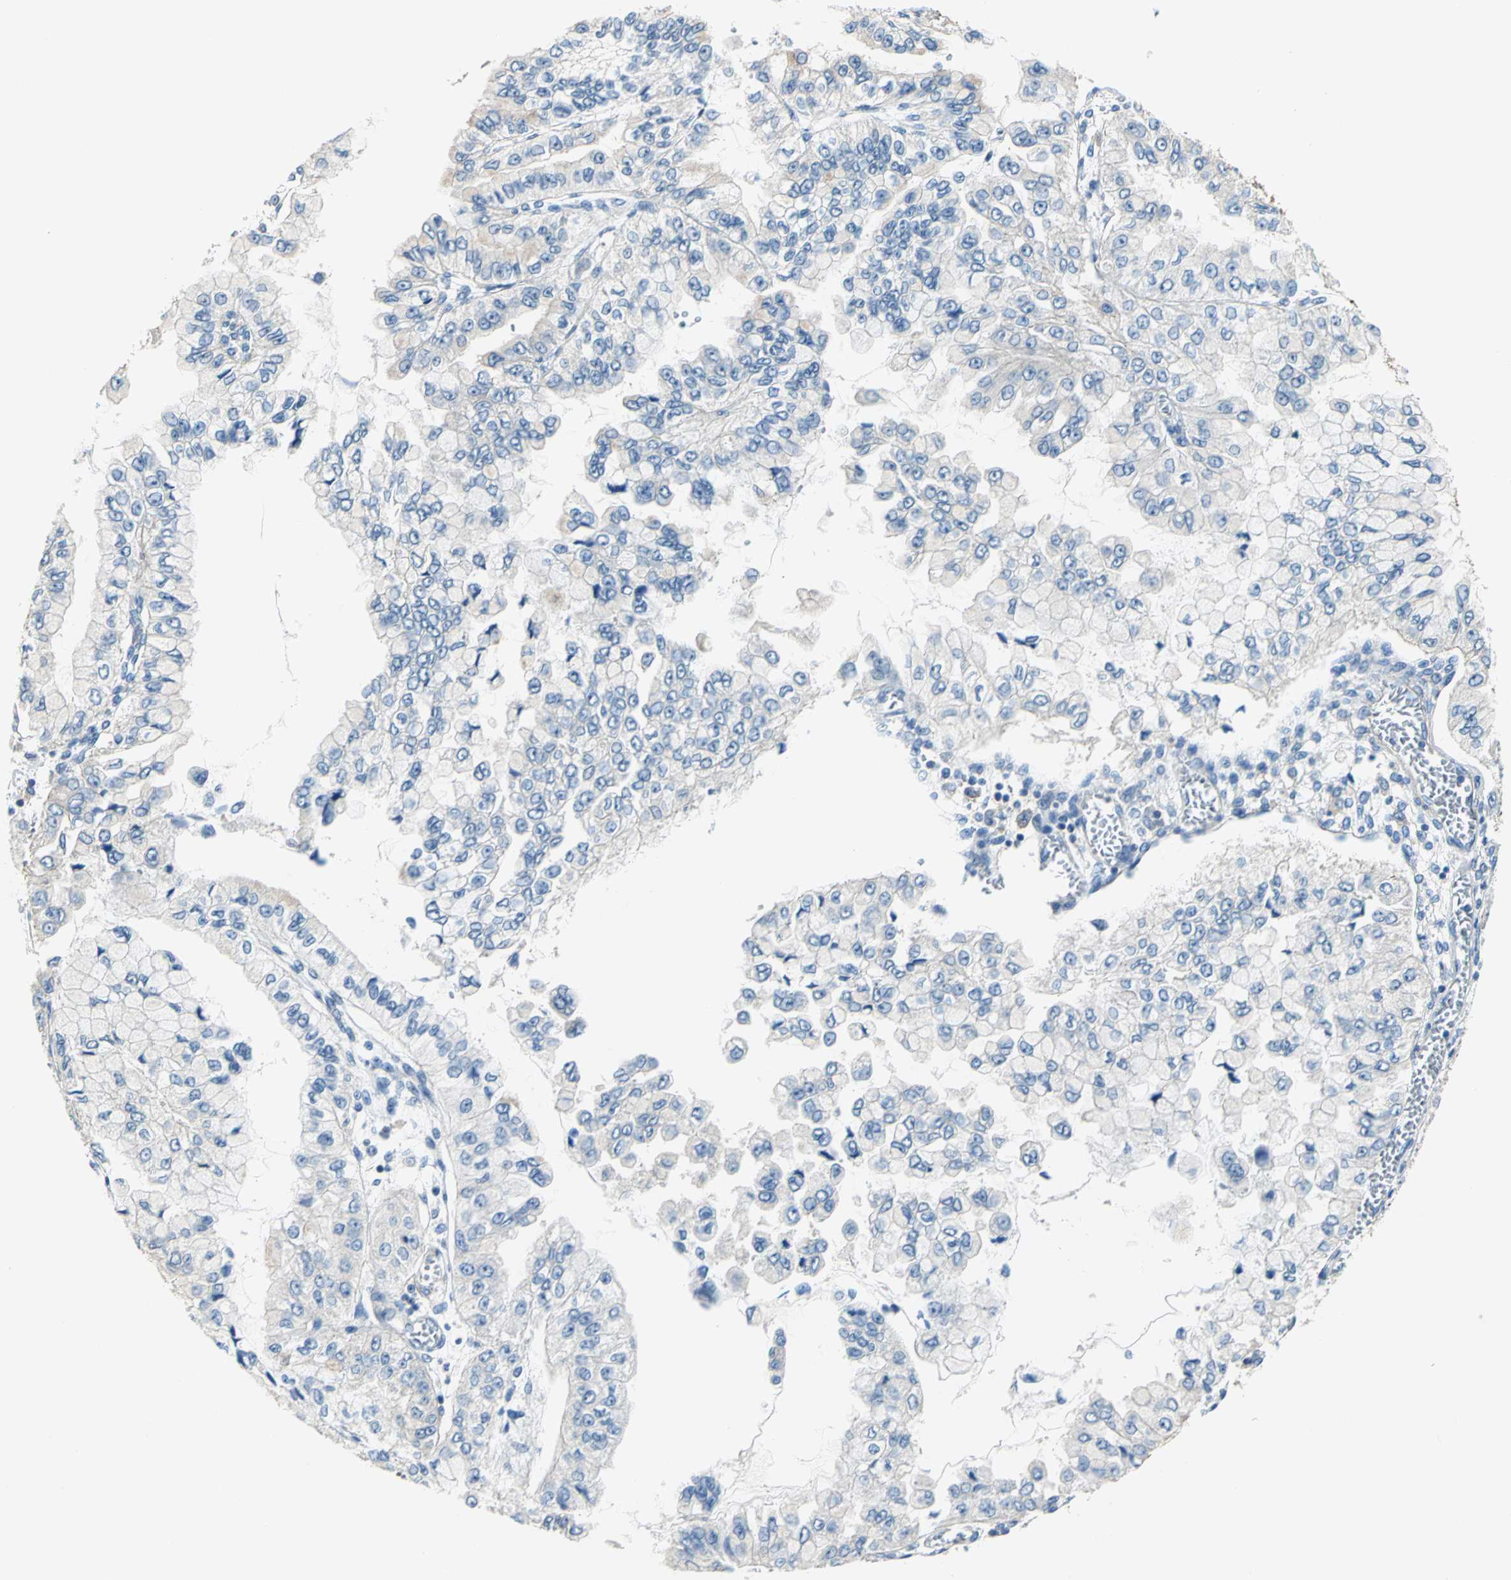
{"staining": {"intensity": "negative", "quantity": "none", "location": "none"}, "tissue": "liver cancer", "cell_type": "Tumor cells", "image_type": "cancer", "snomed": [{"axis": "morphology", "description": "Cholangiocarcinoma"}, {"axis": "topography", "description": "Liver"}], "caption": "Immunohistochemistry (IHC) photomicrograph of liver cancer stained for a protein (brown), which reveals no positivity in tumor cells.", "gene": "DDX3Y", "patient": {"sex": "female", "age": 79}}